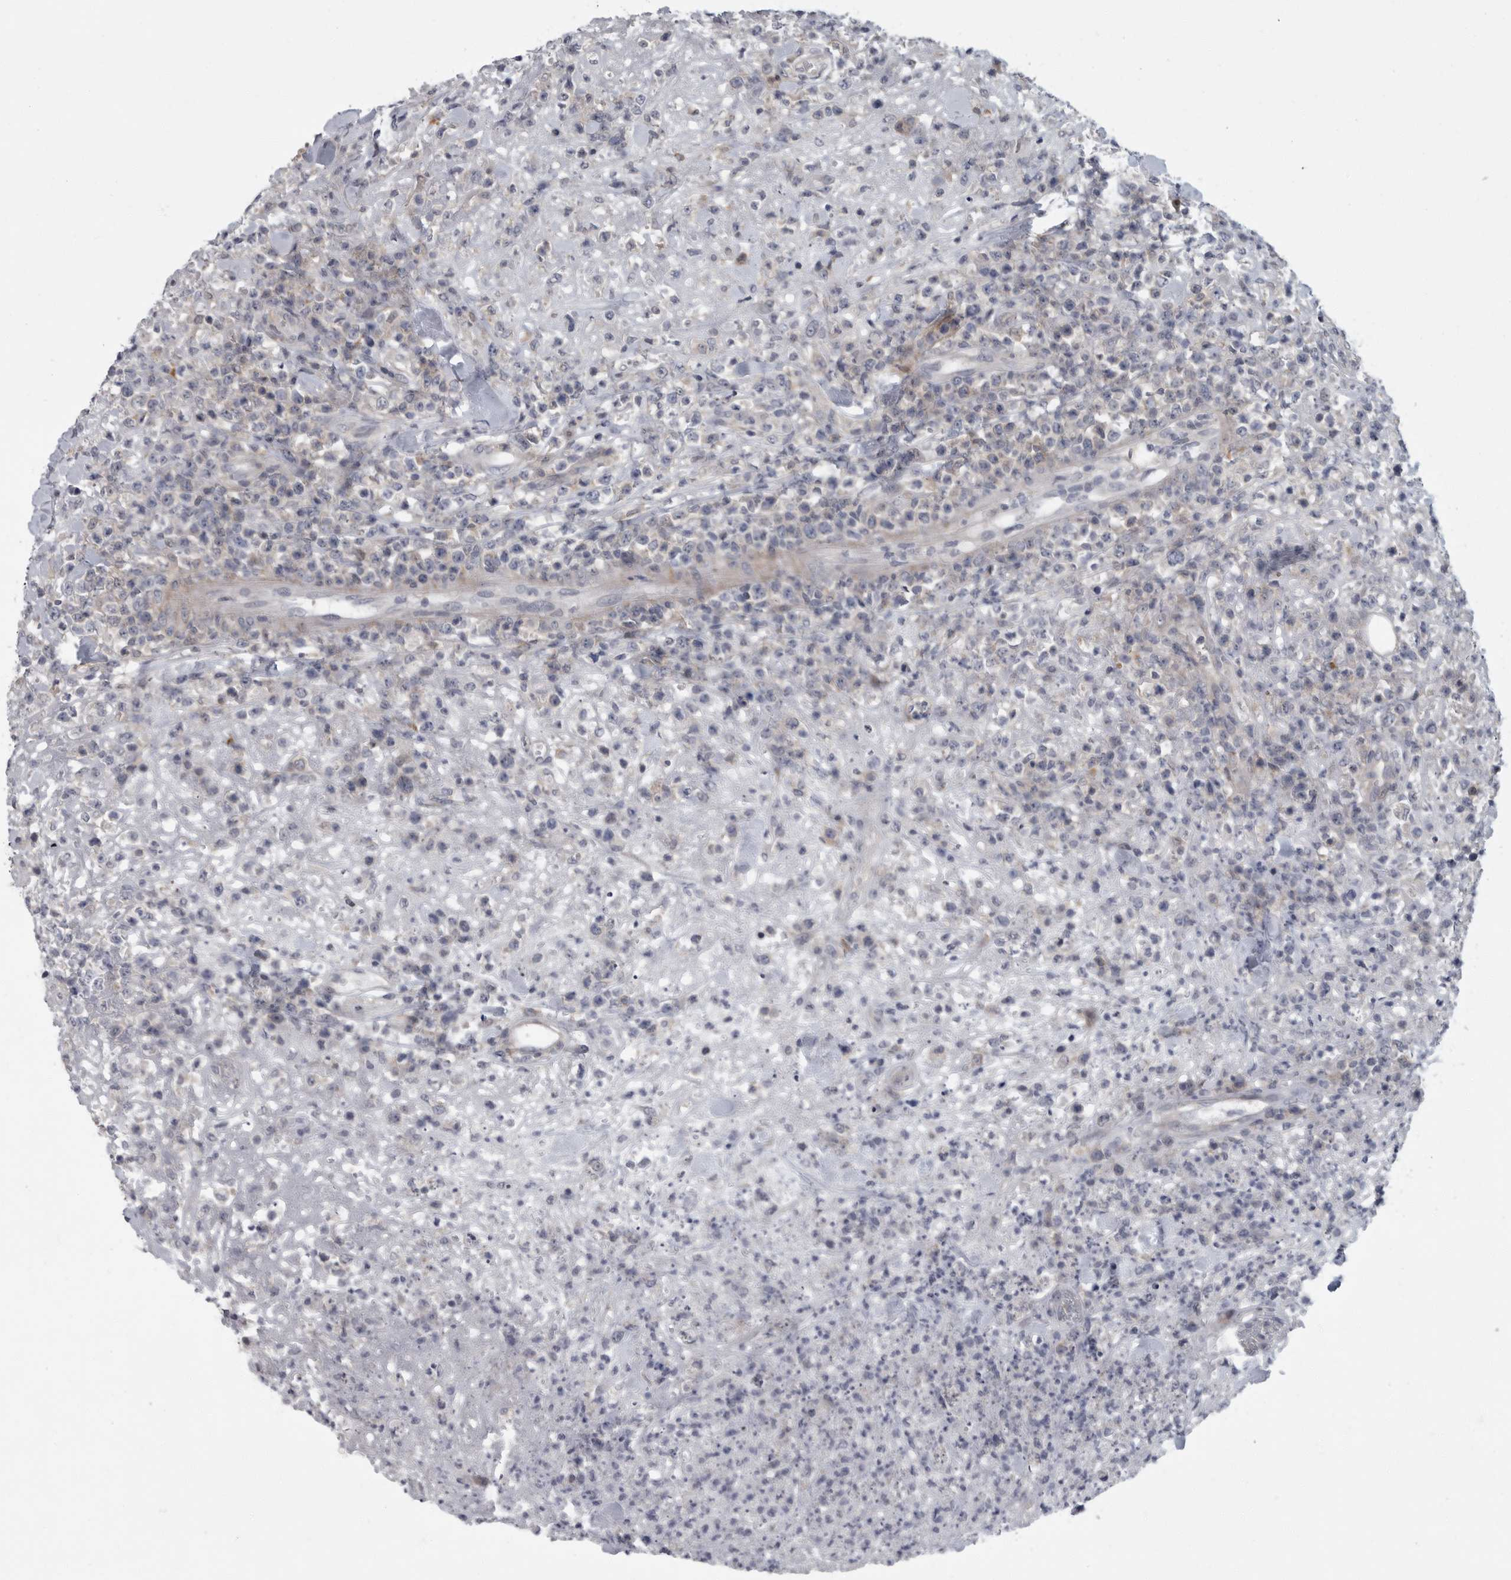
{"staining": {"intensity": "negative", "quantity": "none", "location": "none"}, "tissue": "lymphoma", "cell_type": "Tumor cells", "image_type": "cancer", "snomed": [{"axis": "morphology", "description": "Malignant lymphoma, non-Hodgkin's type, High grade"}, {"axis": "topography", "description": "Colon"}], "caption": "High magnification brightfield microscopy of high-grade malignant lymphoma, non-Hodgkin's type stained with DAB (3,3'-diaminobenzidine) (brown) and counterstained with hematoxylin (blue): tumor cells show no significant positivity.", "gene": "PDE7A", "patient": {"sex": "female", "age": 53}}